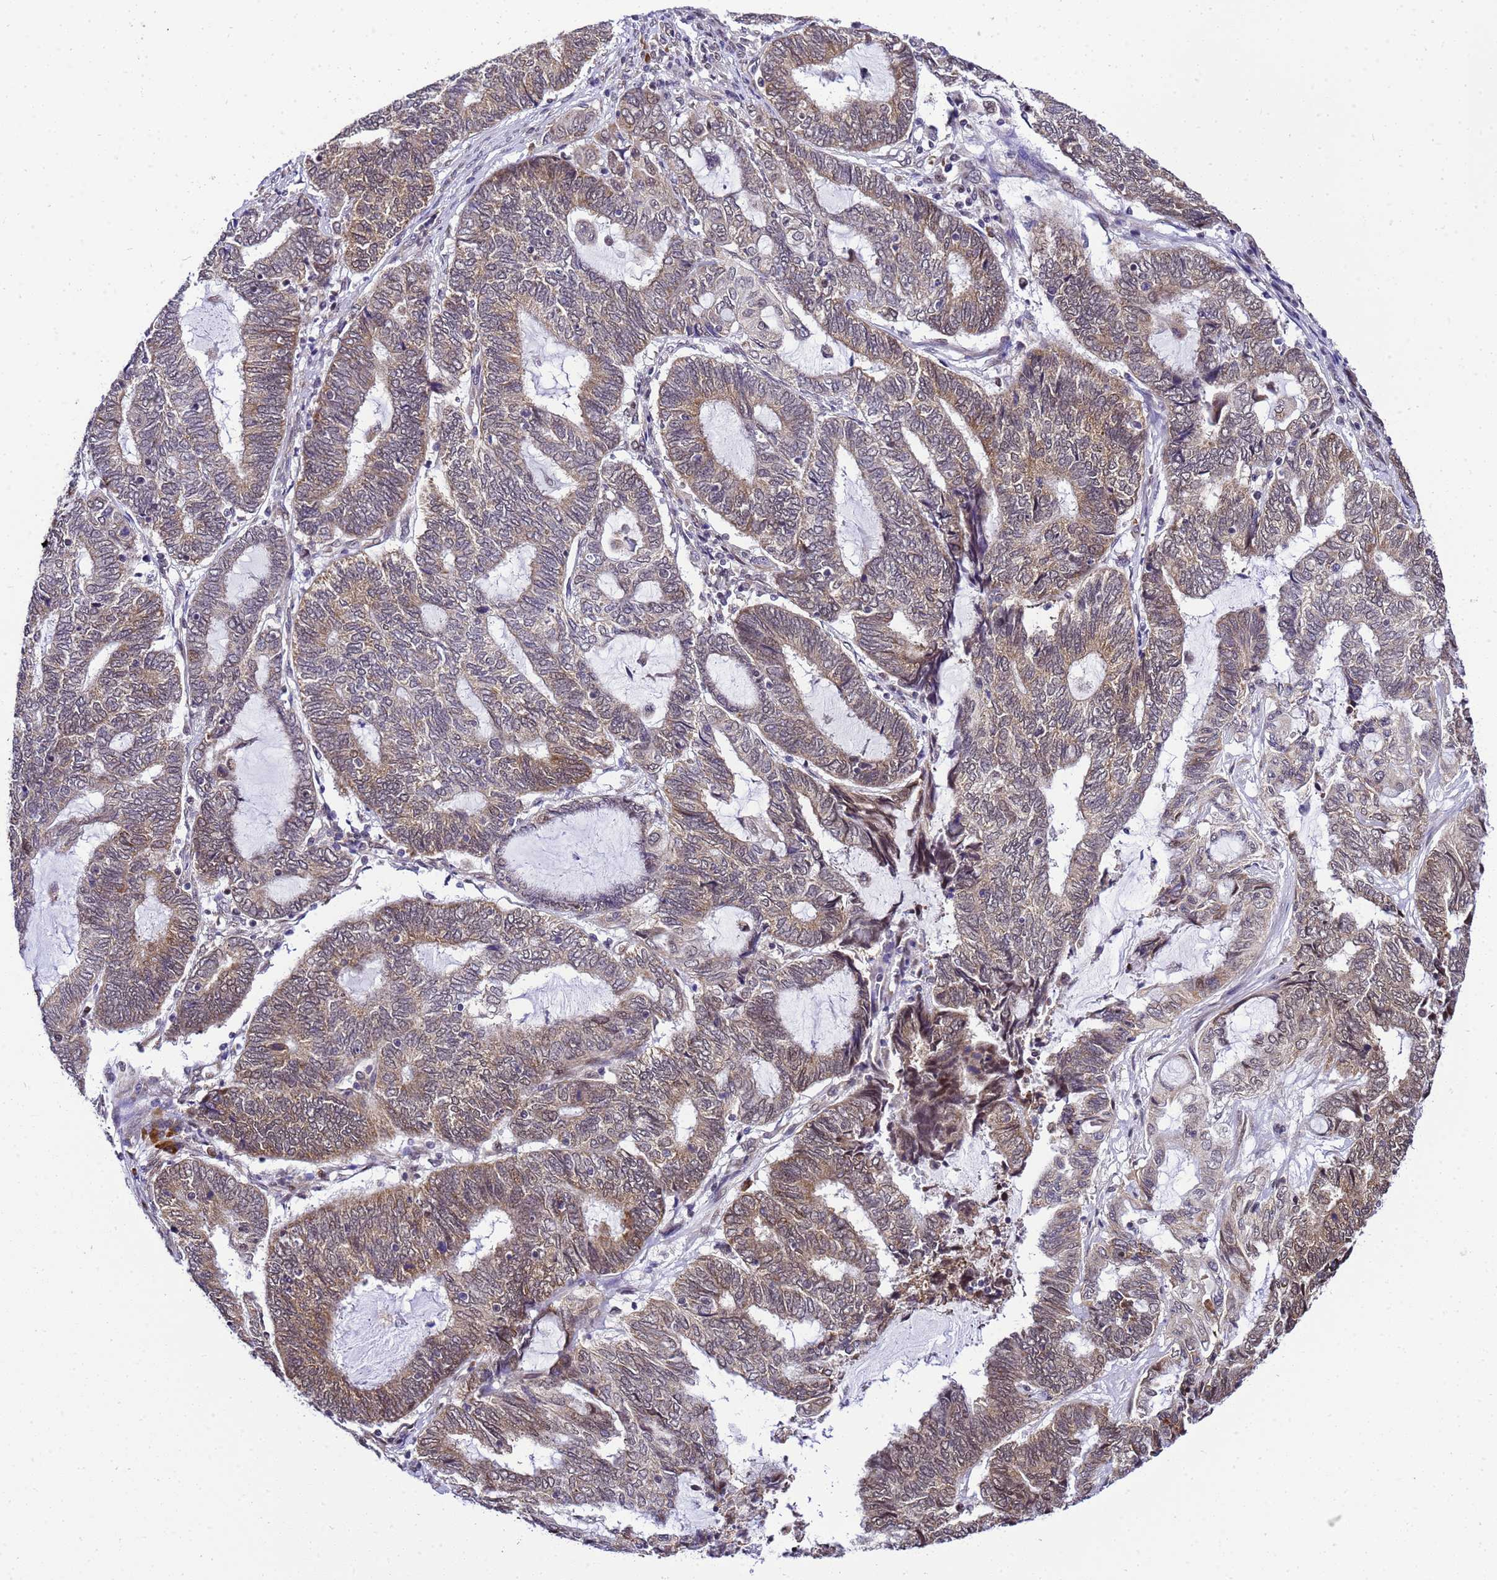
{"staining": {"intensity": "weak", "quantity": "25%-75%", "location": "cytoplasmic/membranous"}, "tissue": "endometrial cancer", "cell_type": "Tumor cells", "image_type": "cancer", "snomed": [{"axis": "morphology", "description": "Adenocarcinoma, NOS"}, {"axis": "topography", "description": "Uterus"}, {"axis": "topography", "description": "Endometrium"}], "caption": "Protein analysis of adenocarcinoma (endometrial) tissue displays weak cytoplasmic/membranous expression in approximately 25%-75% of tumor cells. Ihc stains the protein of interest in brown and the nuclei are stained blue.", "gene": "SMN1", "patient": {"sex": "female", "age": 70}}